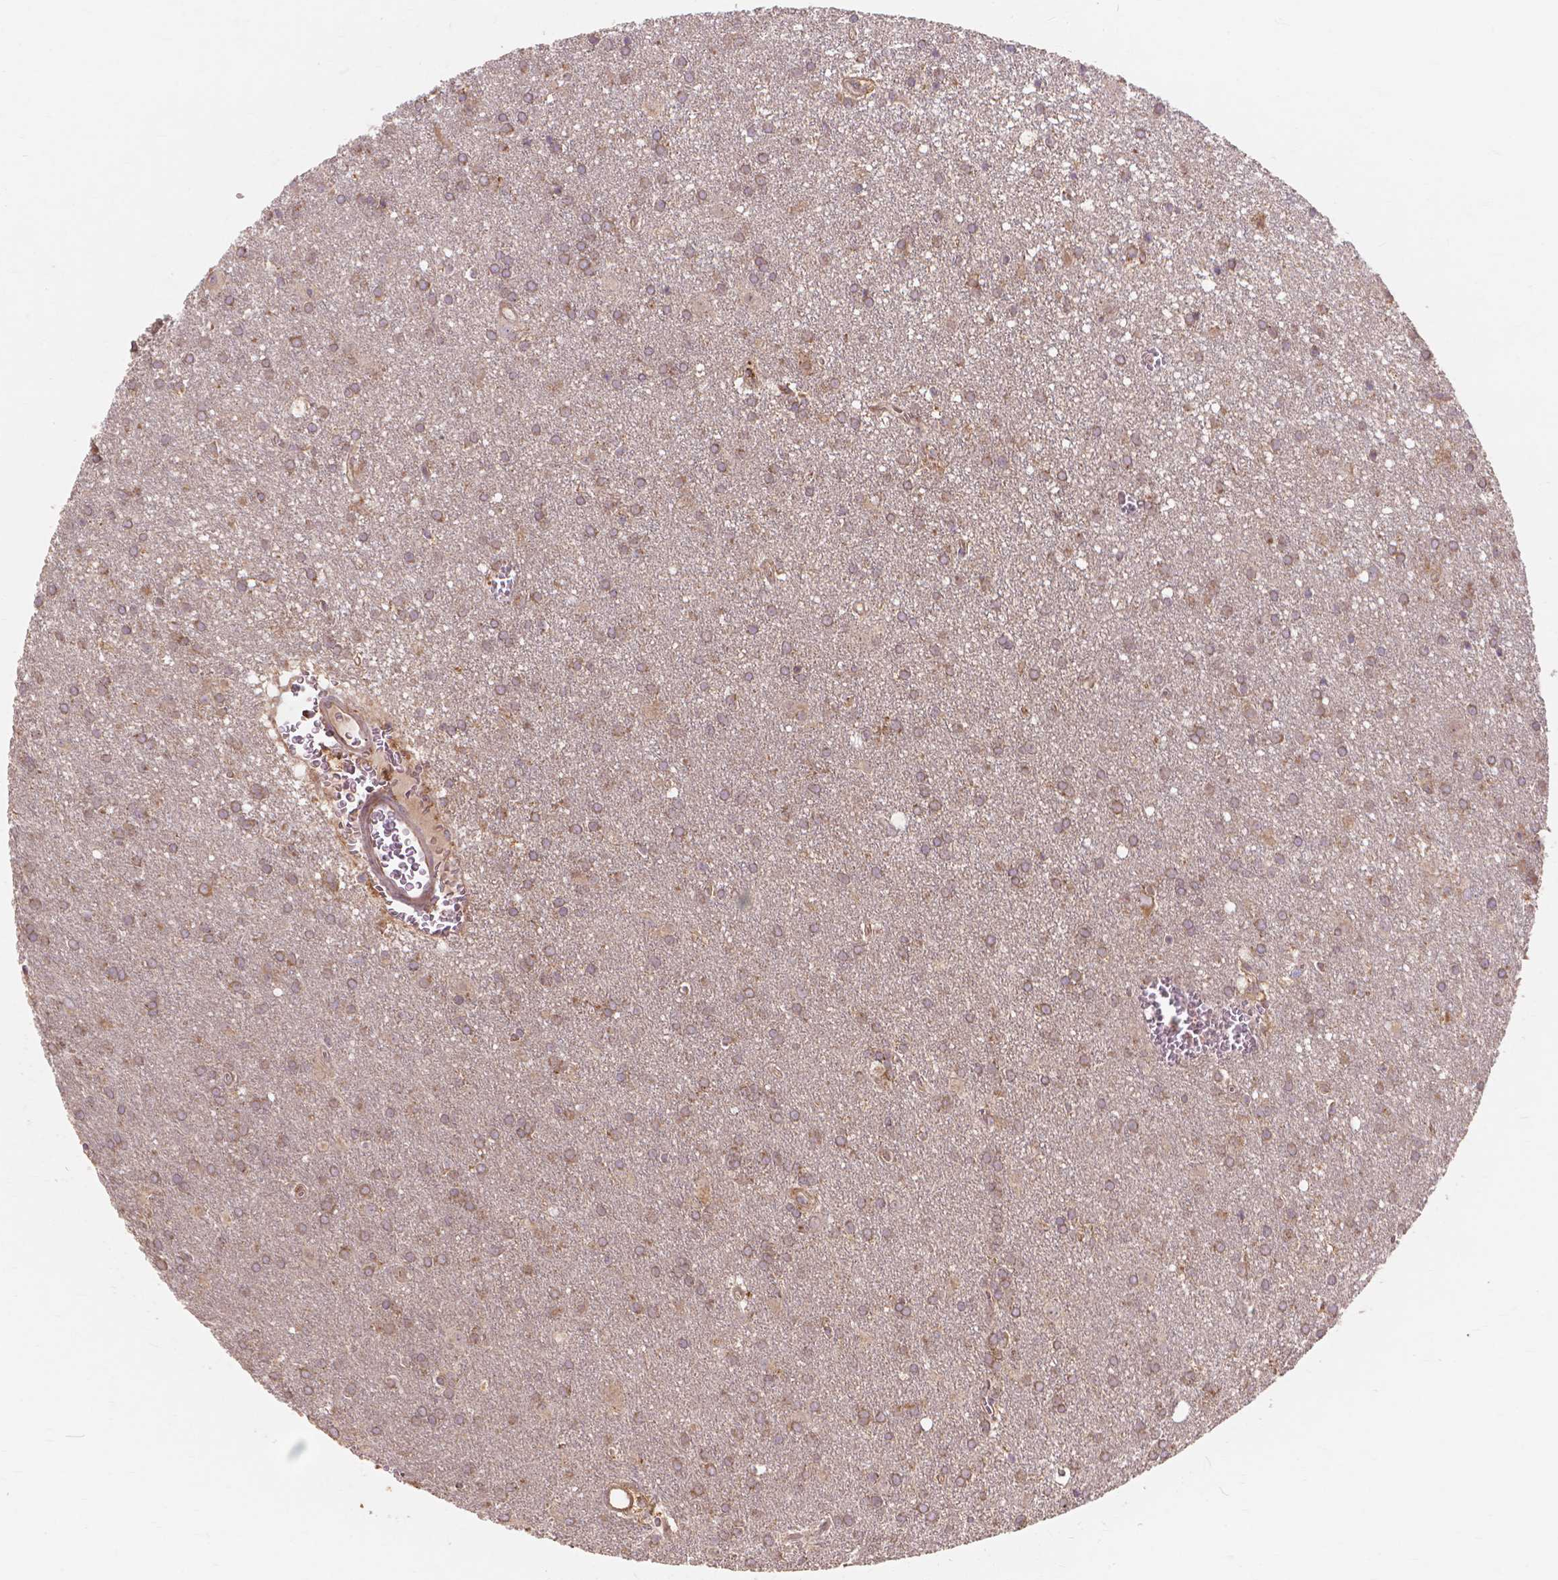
{"staining": {"intensity": "weak", "quantity": ">75%", "location": "cytoplasmic/membranous"}, "tissue": "glioma", "cell_type": "Tumor cells", "image_type": "cancer", "snomed": [{"axis": "morphology", "description": "Glioma, malignant, Low grade"}, {"axis": "topography", "description": "Brain"}], "caption": "Brown immunohistochemical staining in malignant glioma (low-grade) shows weak cytoplasmic/membranous expression in about >75% of tumor cells. (DAB (3,3'-diaminobenzidine) IHC with brightfield microscopy, high magnification).", "gene": "TAB2", "patient": {"sex": "male", "age": 58}}